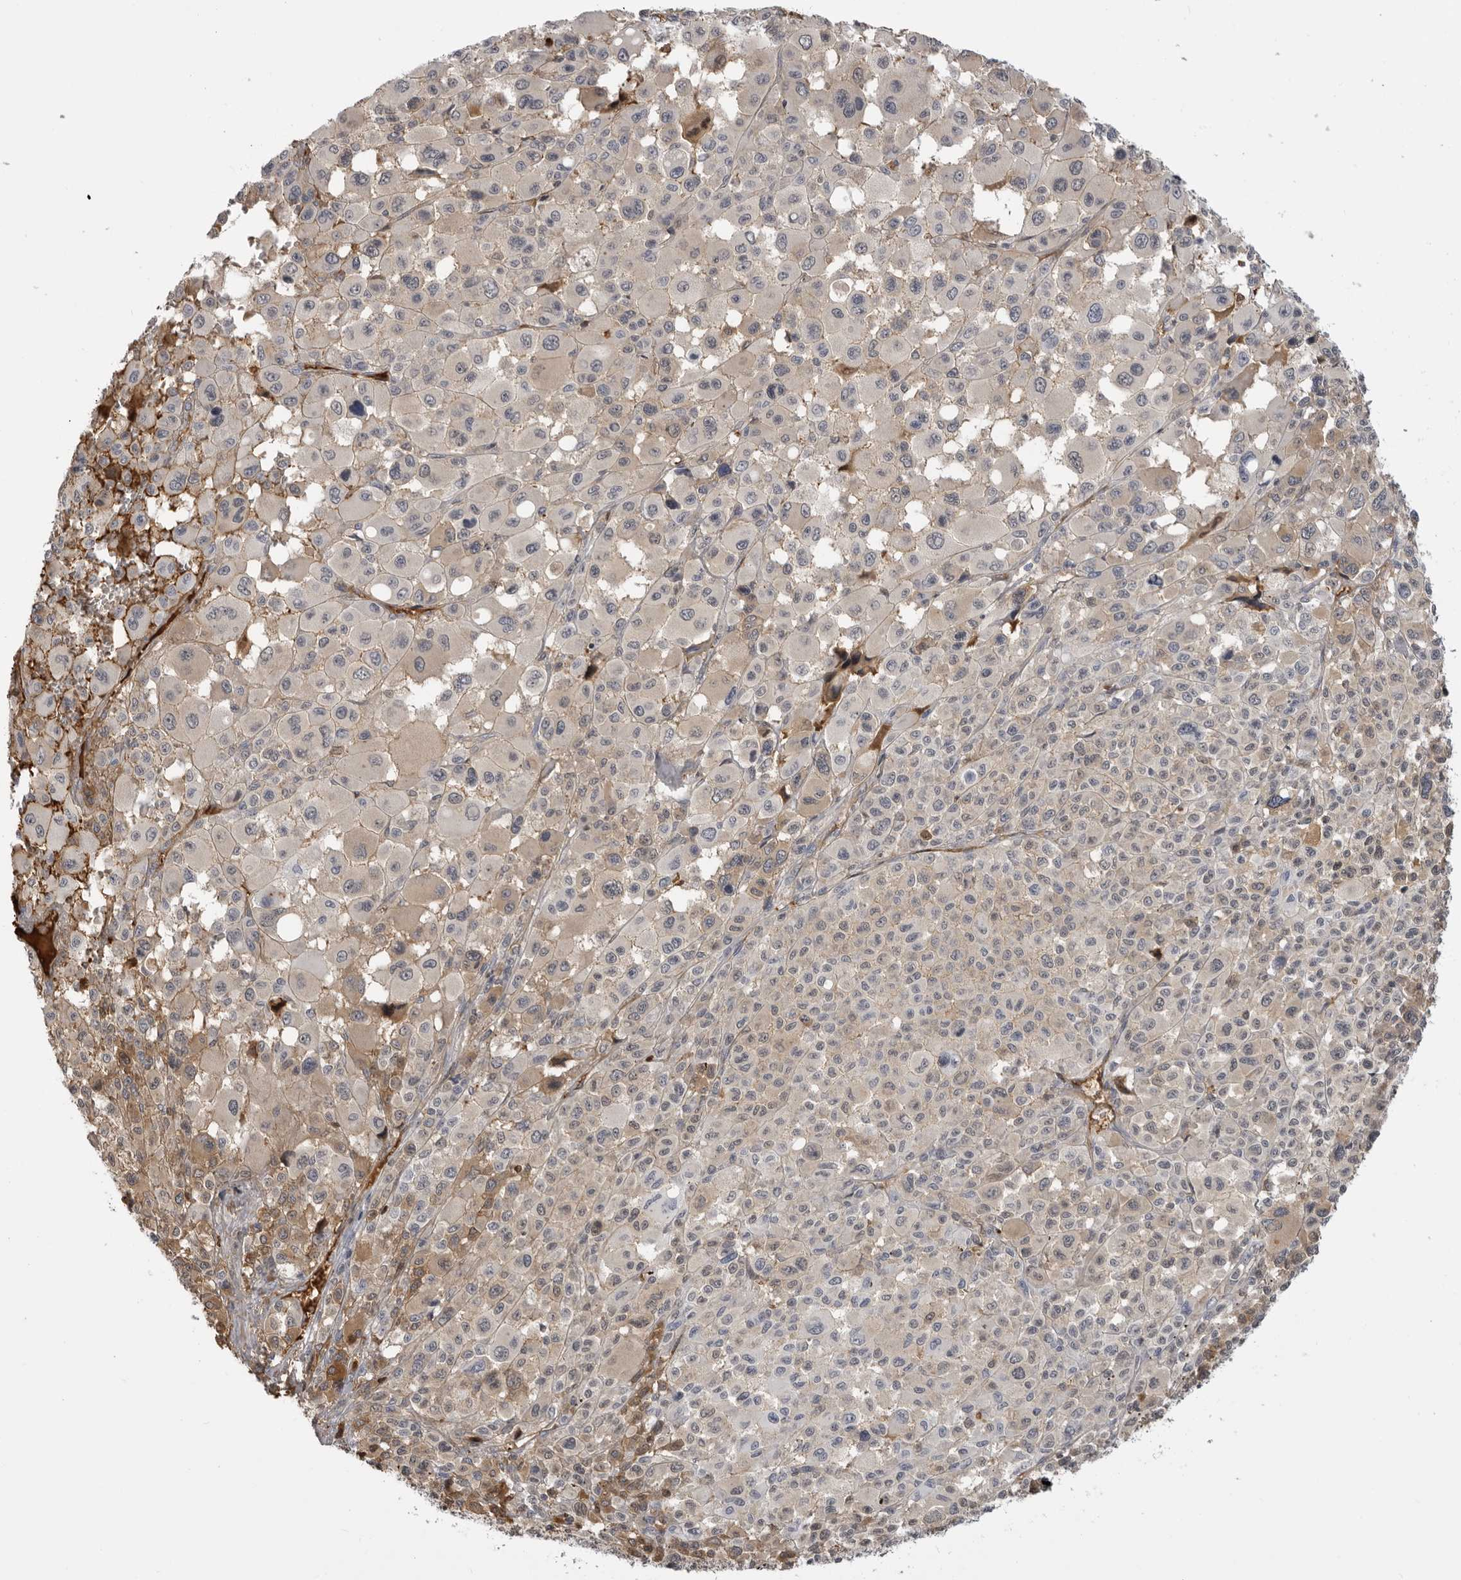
{"staining": {"intensity": "negative", "quantity": "none", "location": "none"}, "tissue": "melanoma", "cell_type": "Tumor cells", "image_type": "cancer", "snomed": [{"axis": "morphology", "description": "Malignant melanoma, Metastatic site"}, {"axis": "topography", "description": "Skin"}], "caption": "There is no significant staining in tumor cells of malignant melanoma (metastatic site). (DAB (3,3'-diaminobenzidine) immunohistochemistry (IHC), high magnification).", "gene": "PLEKHF2", "patient": {"sex": "female", "age": 74}}